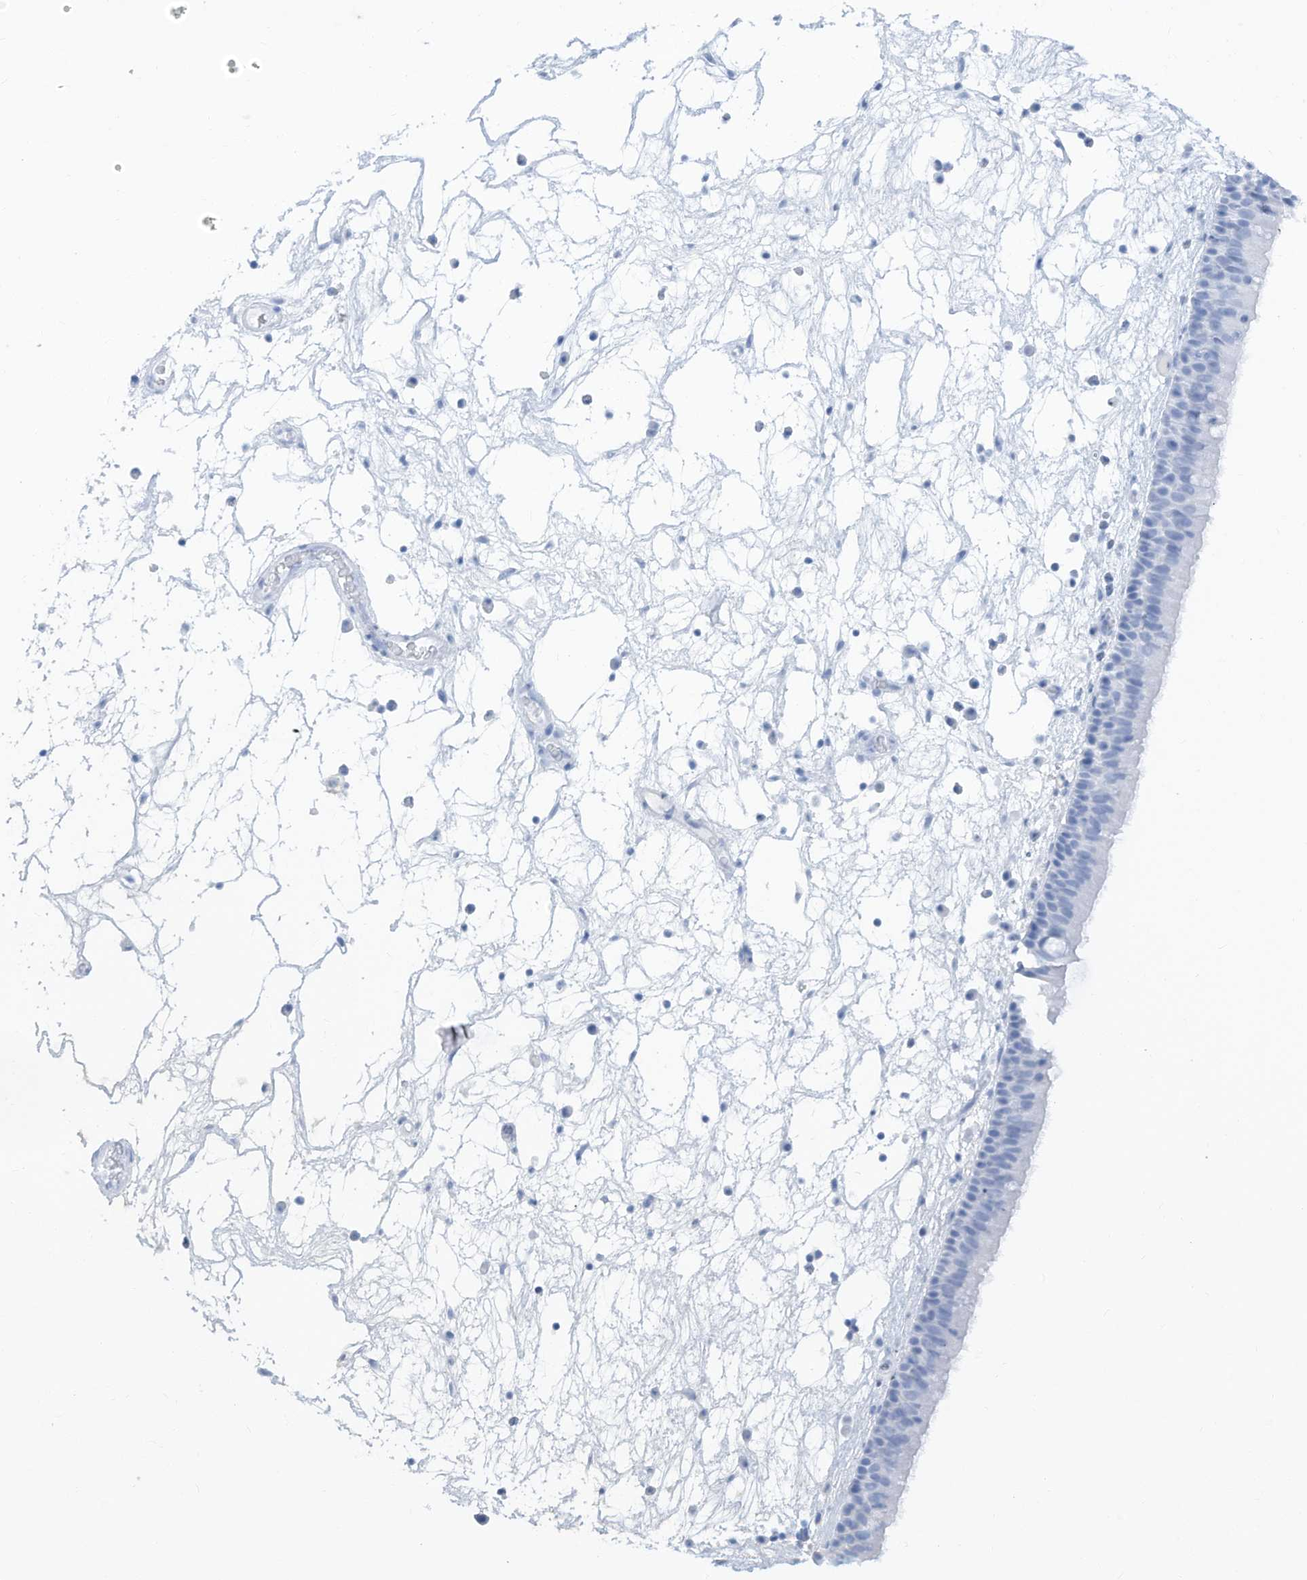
{"staining": {"intensity": "negative", "quantity": "none", "location": "none"}, "tissue": "nasopharynx", "cell_type": "Respiratory epithelial cells", "image_type": "normal", "snomed": [{"axis": "morphology", "description": "Normal tissue, NOS"}, {"axis": "morphology", "description": "Inflammation, NOS"}, {"axis": "morphology", "description": "Malignant melanoma, Metastatic site"}, {"axis": "topography", "description": "Nasopharynx"}], "caption": "Protein analysis of unremarkable nasopharynx displays no significant staining in respiratory epithelial cells.", "gene": "HAS3", "patient": {"sex": "male", "age": 70}}